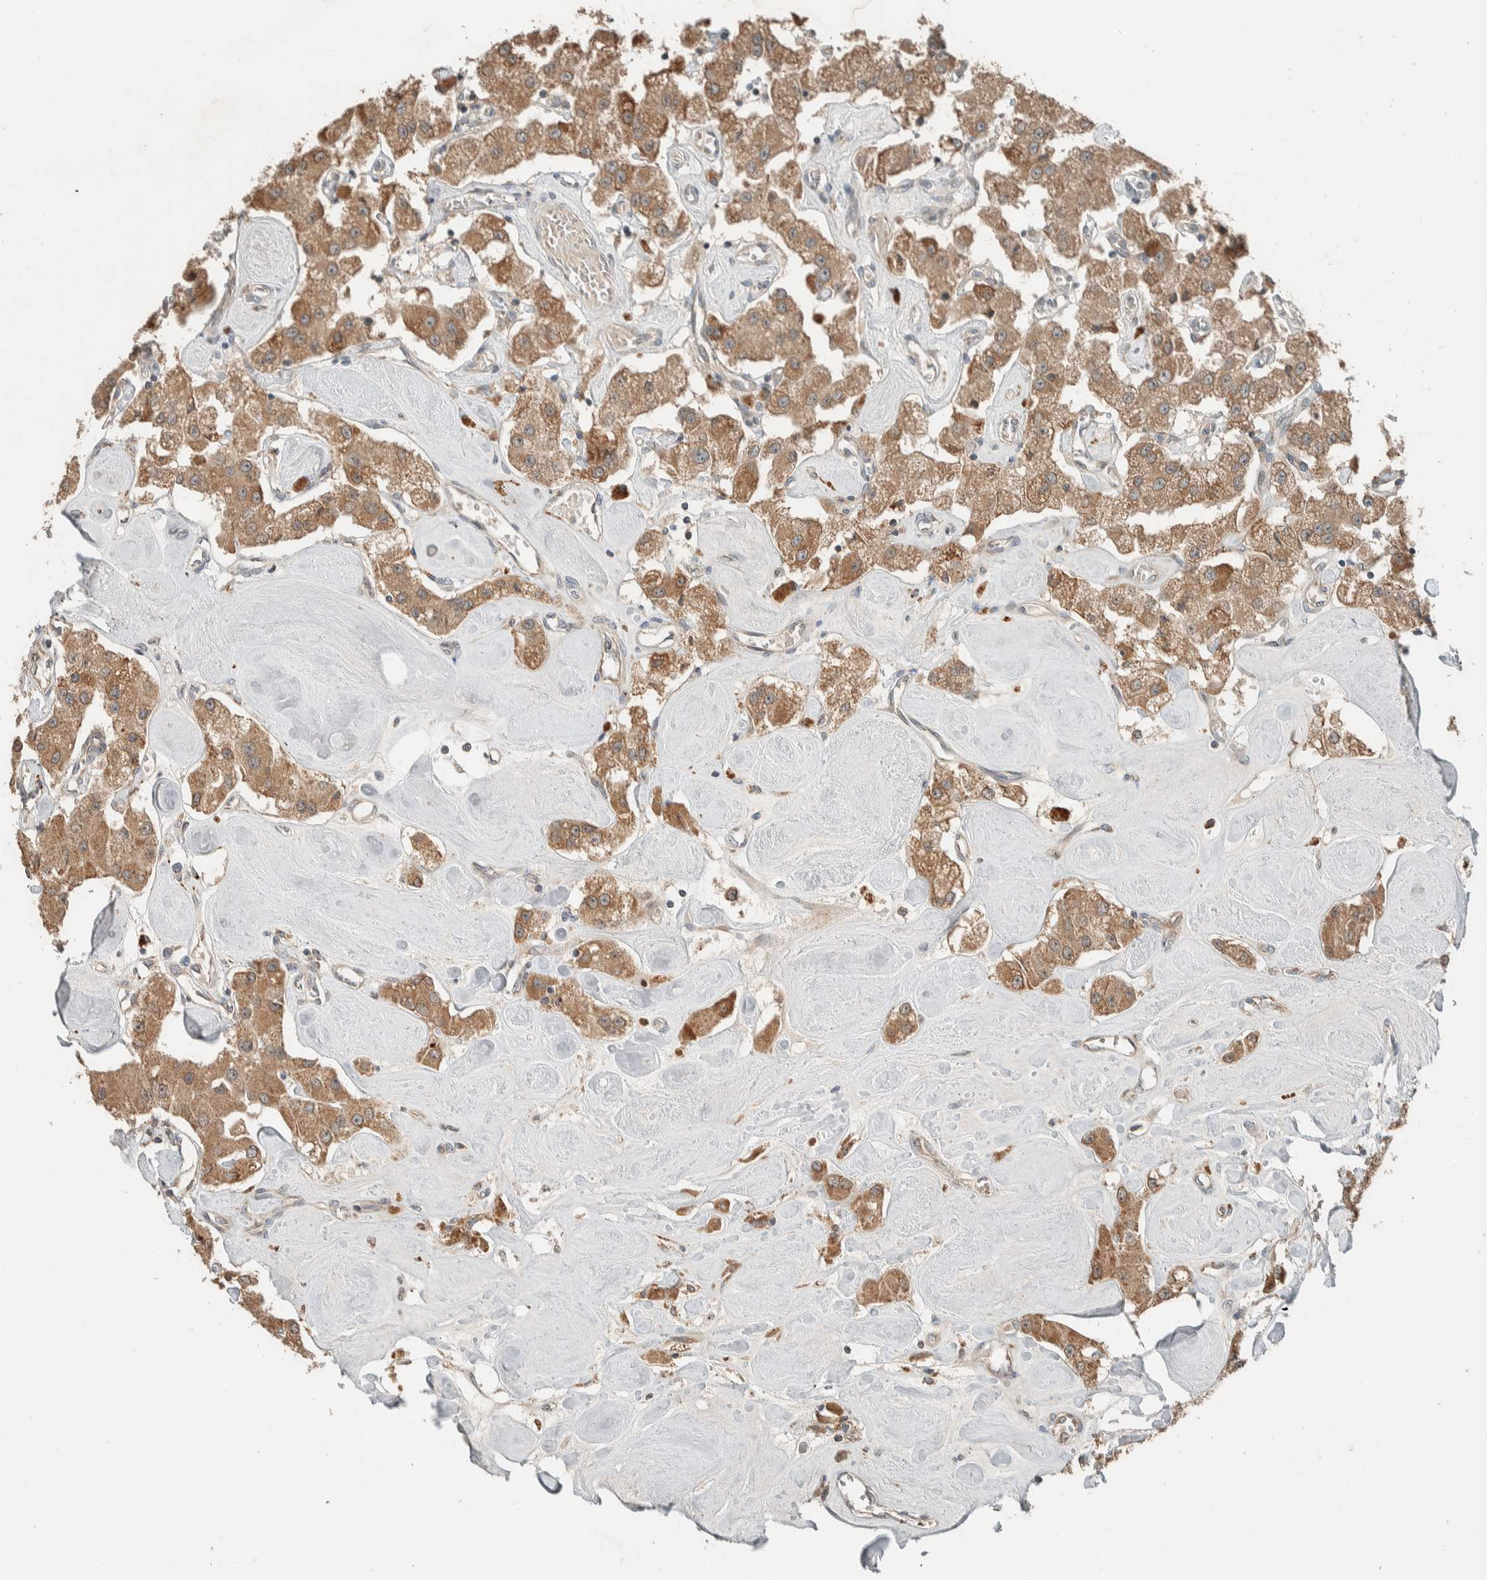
{"staining": {"intensity": "moderate", "quantity": ">75%", "location": "cytoplasmic/membranous"}, "tissue": "carcinoid", "cell_type": "Tumor cells", "image_type": "cancer", "snomed": [{"axis": "morphology", "description": "Carcinoid, malignant, NOS"}, {"axis": "topography", "description": "Pancreas"}], "caption": "DAB (3,3'-diaminobenzidine) immunohistochemical staining of human carcinoid exhibits moderate cytoplasmic/membranous protein expression in about >75% of tumor cells.", "gene": "NBR1", "patient": {"sex": "male", "age": 41}}